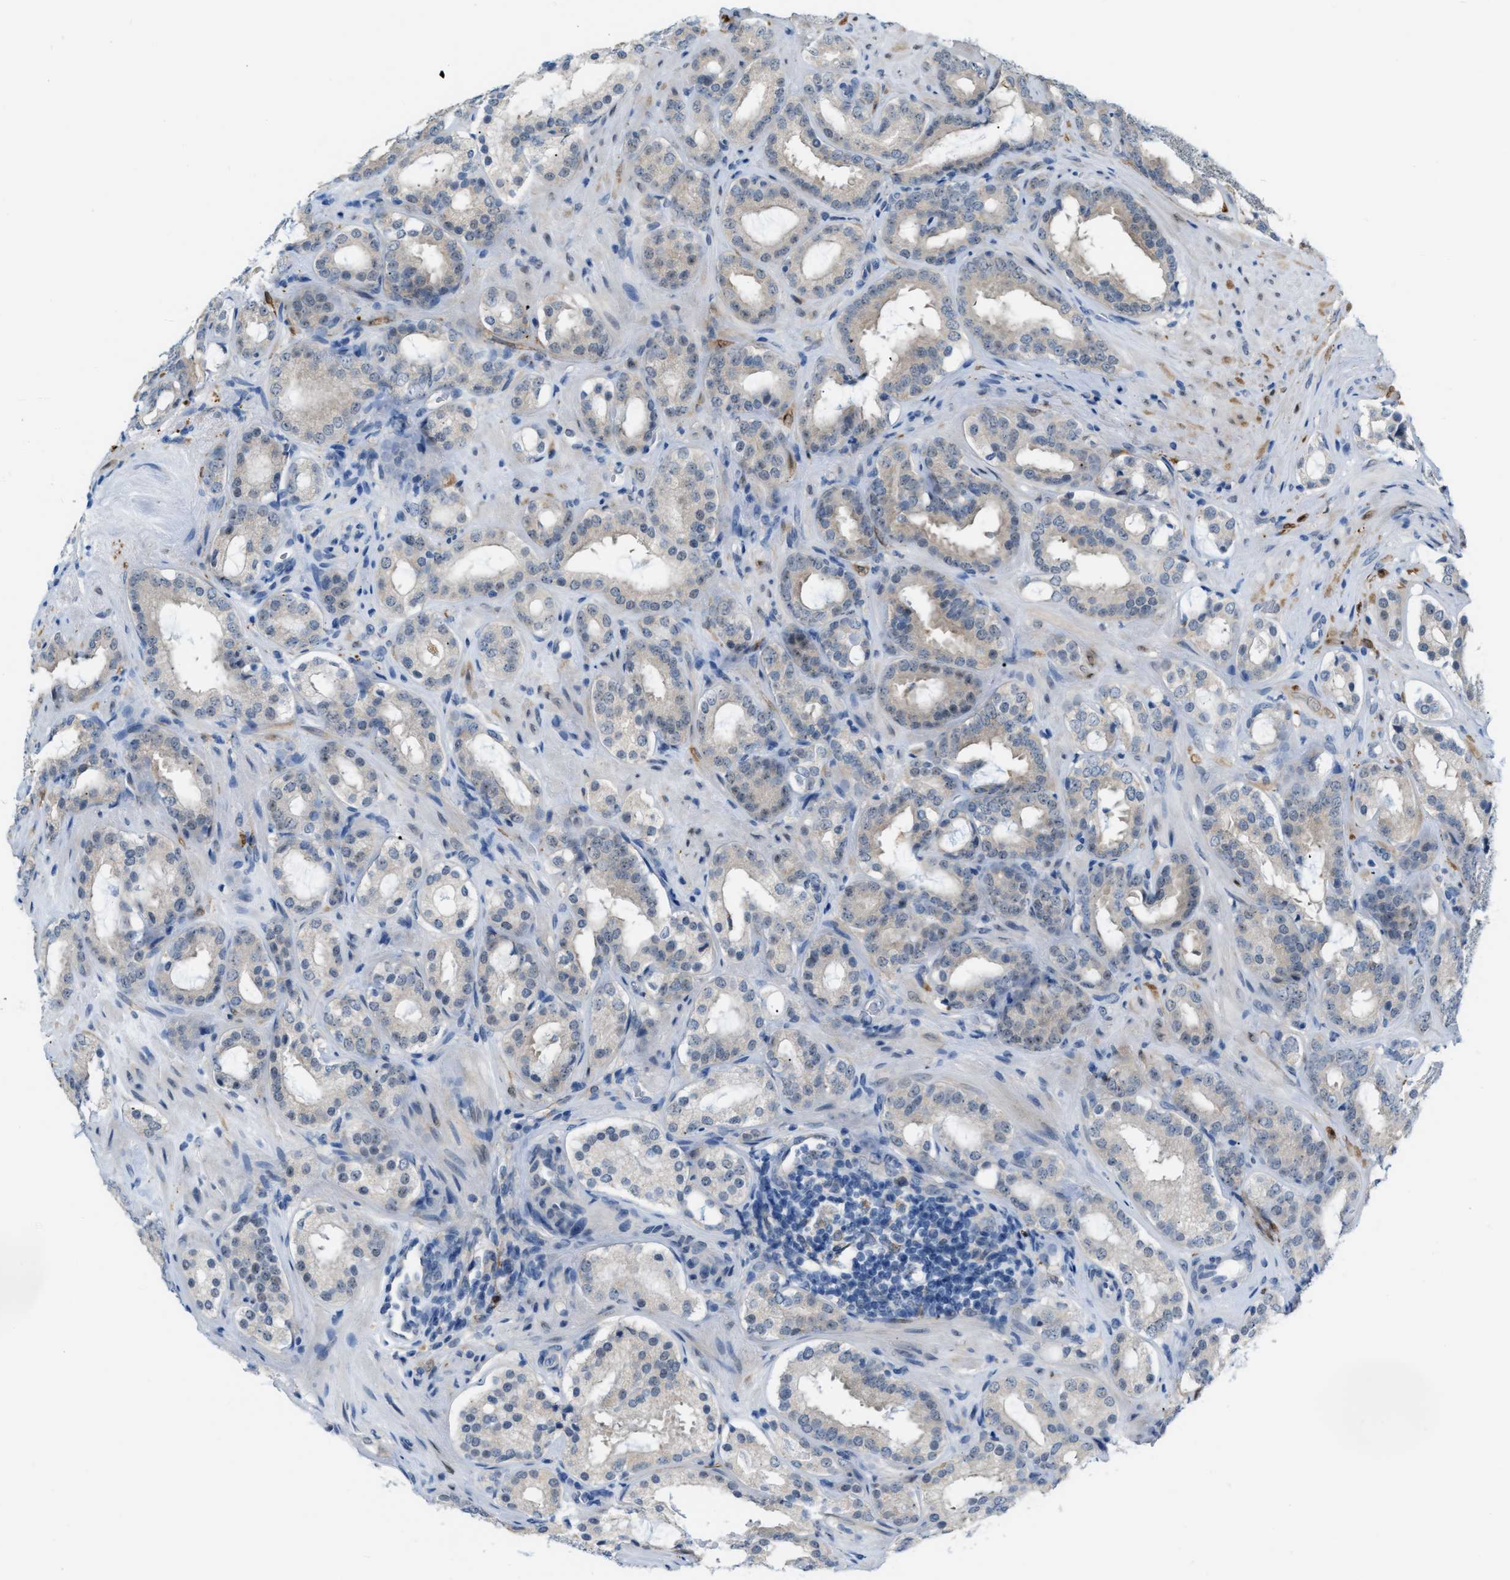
{"staining": {"intensity": "negative", "quantity": "none", "location": "none"}, "tissue": "prostate cancer", "cell_type": "Tumor cells", "image_type": "cancer", "snomed": [{"axis": "morphology", "description": "Adenocarcinoma, Low grade"}, {"axis": "topography", "description": "Prostate"}], "caption": "High power microscopy image of an IHC histopathology image of adenocarcinoma (low-grade) (prostate), revealing no significant expression in tumor cells.", "gene": "PHRF1", "patient": {"sex": "male", "age": 69}}